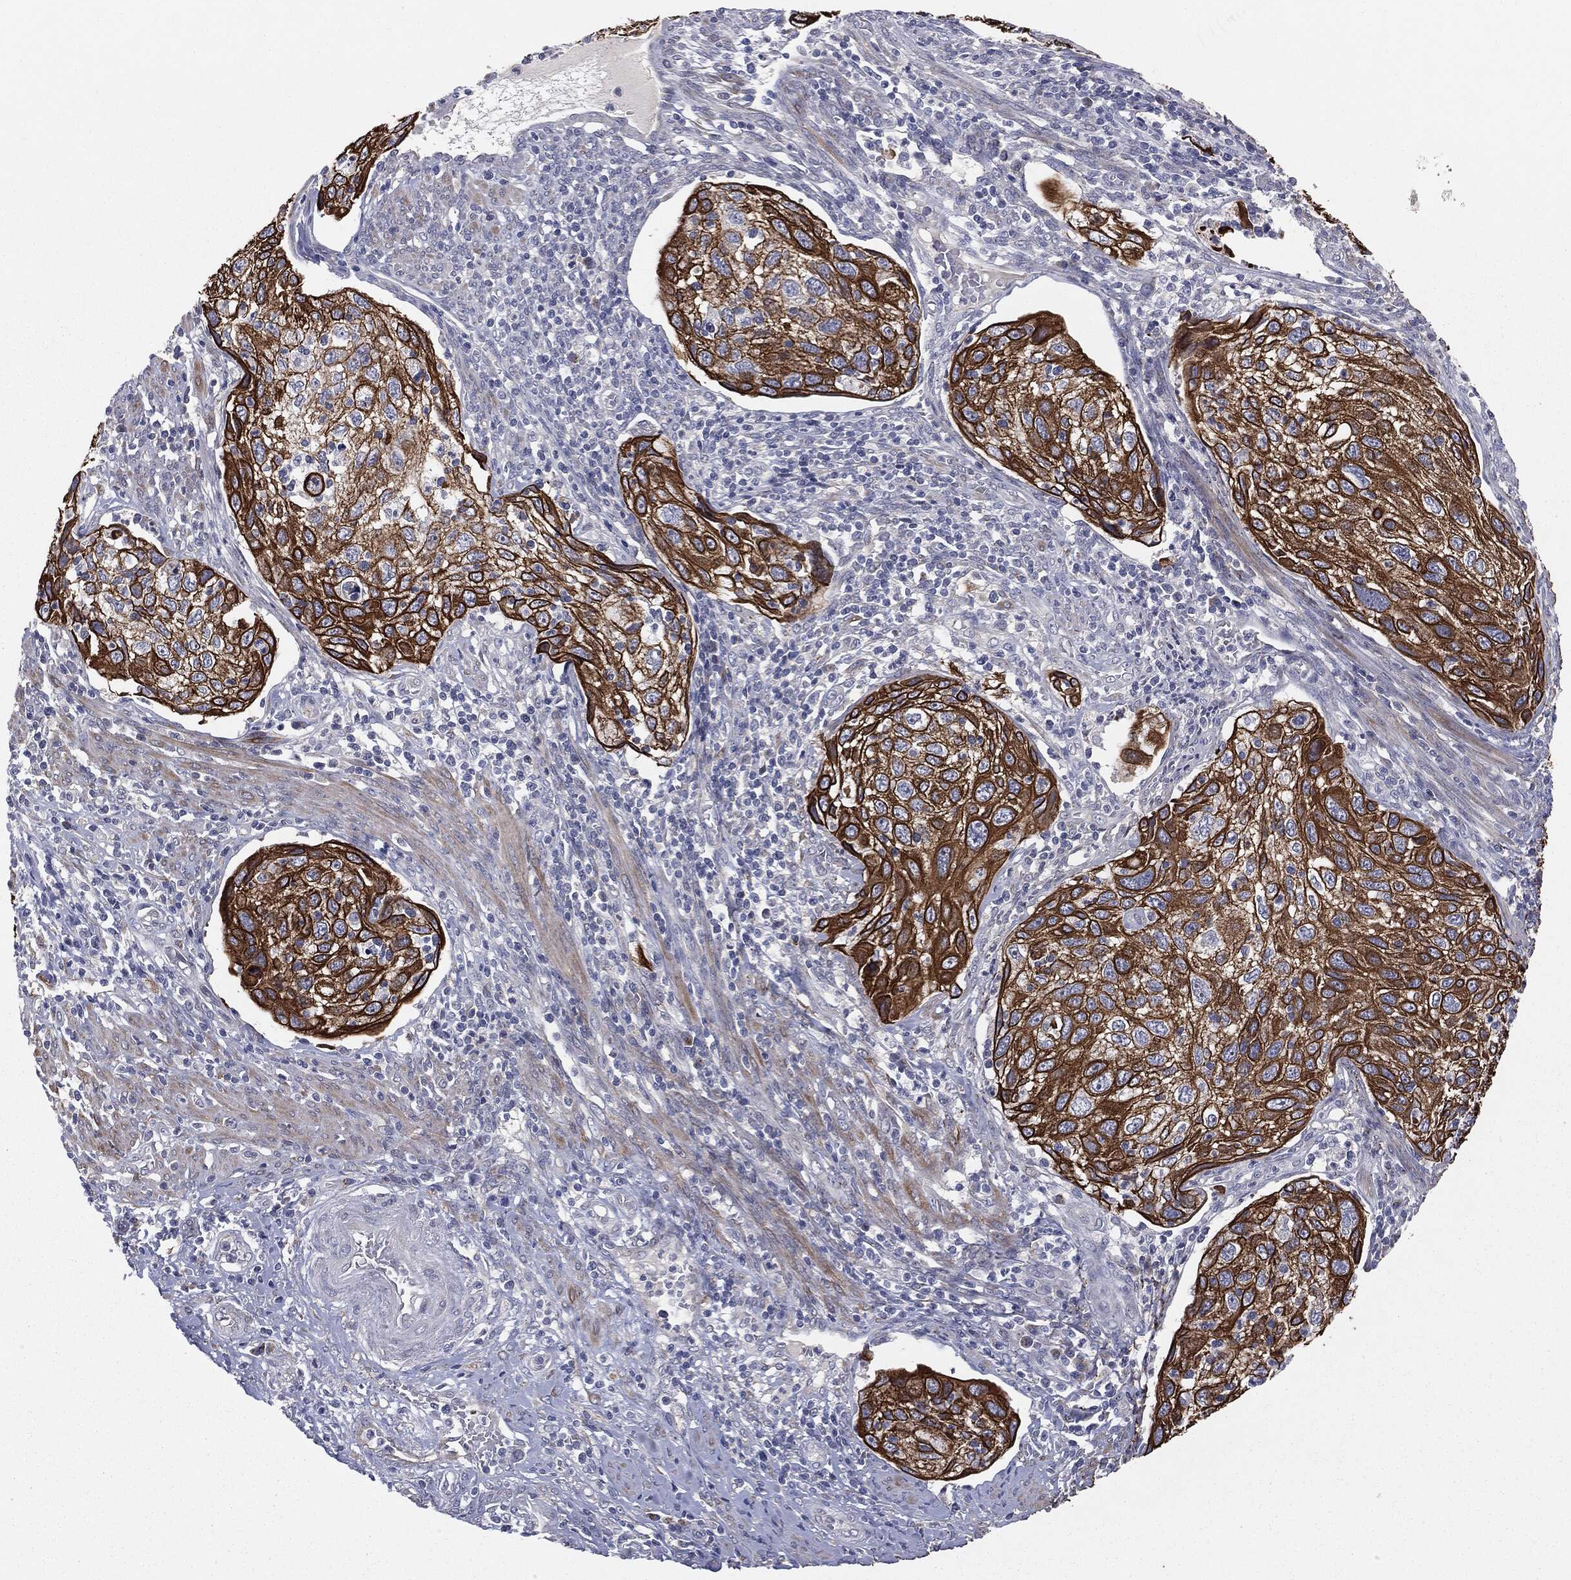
{"staining": {"intensity": "strong", "quantity": ">75%", "location": "cytoplasmic/membranous"}, "tissue": "cervical cancer", "cell_type": "Tumor cells", "image_type": "cancer", "snomed": [{"axis": "morphology", "description": "Squamous cell carcinoma, NOS"}, {"axis": "topography", "description": "Cervix"}], "caption": "The micrograph shows immunohistochemical staining of cervical squamous cell carcinoma. There is strong cytoplasmic/membranous expression is present in about >75% of tumor cells.", "gene": "KRT5", "patient": {"sex": "female", "age": 70}}